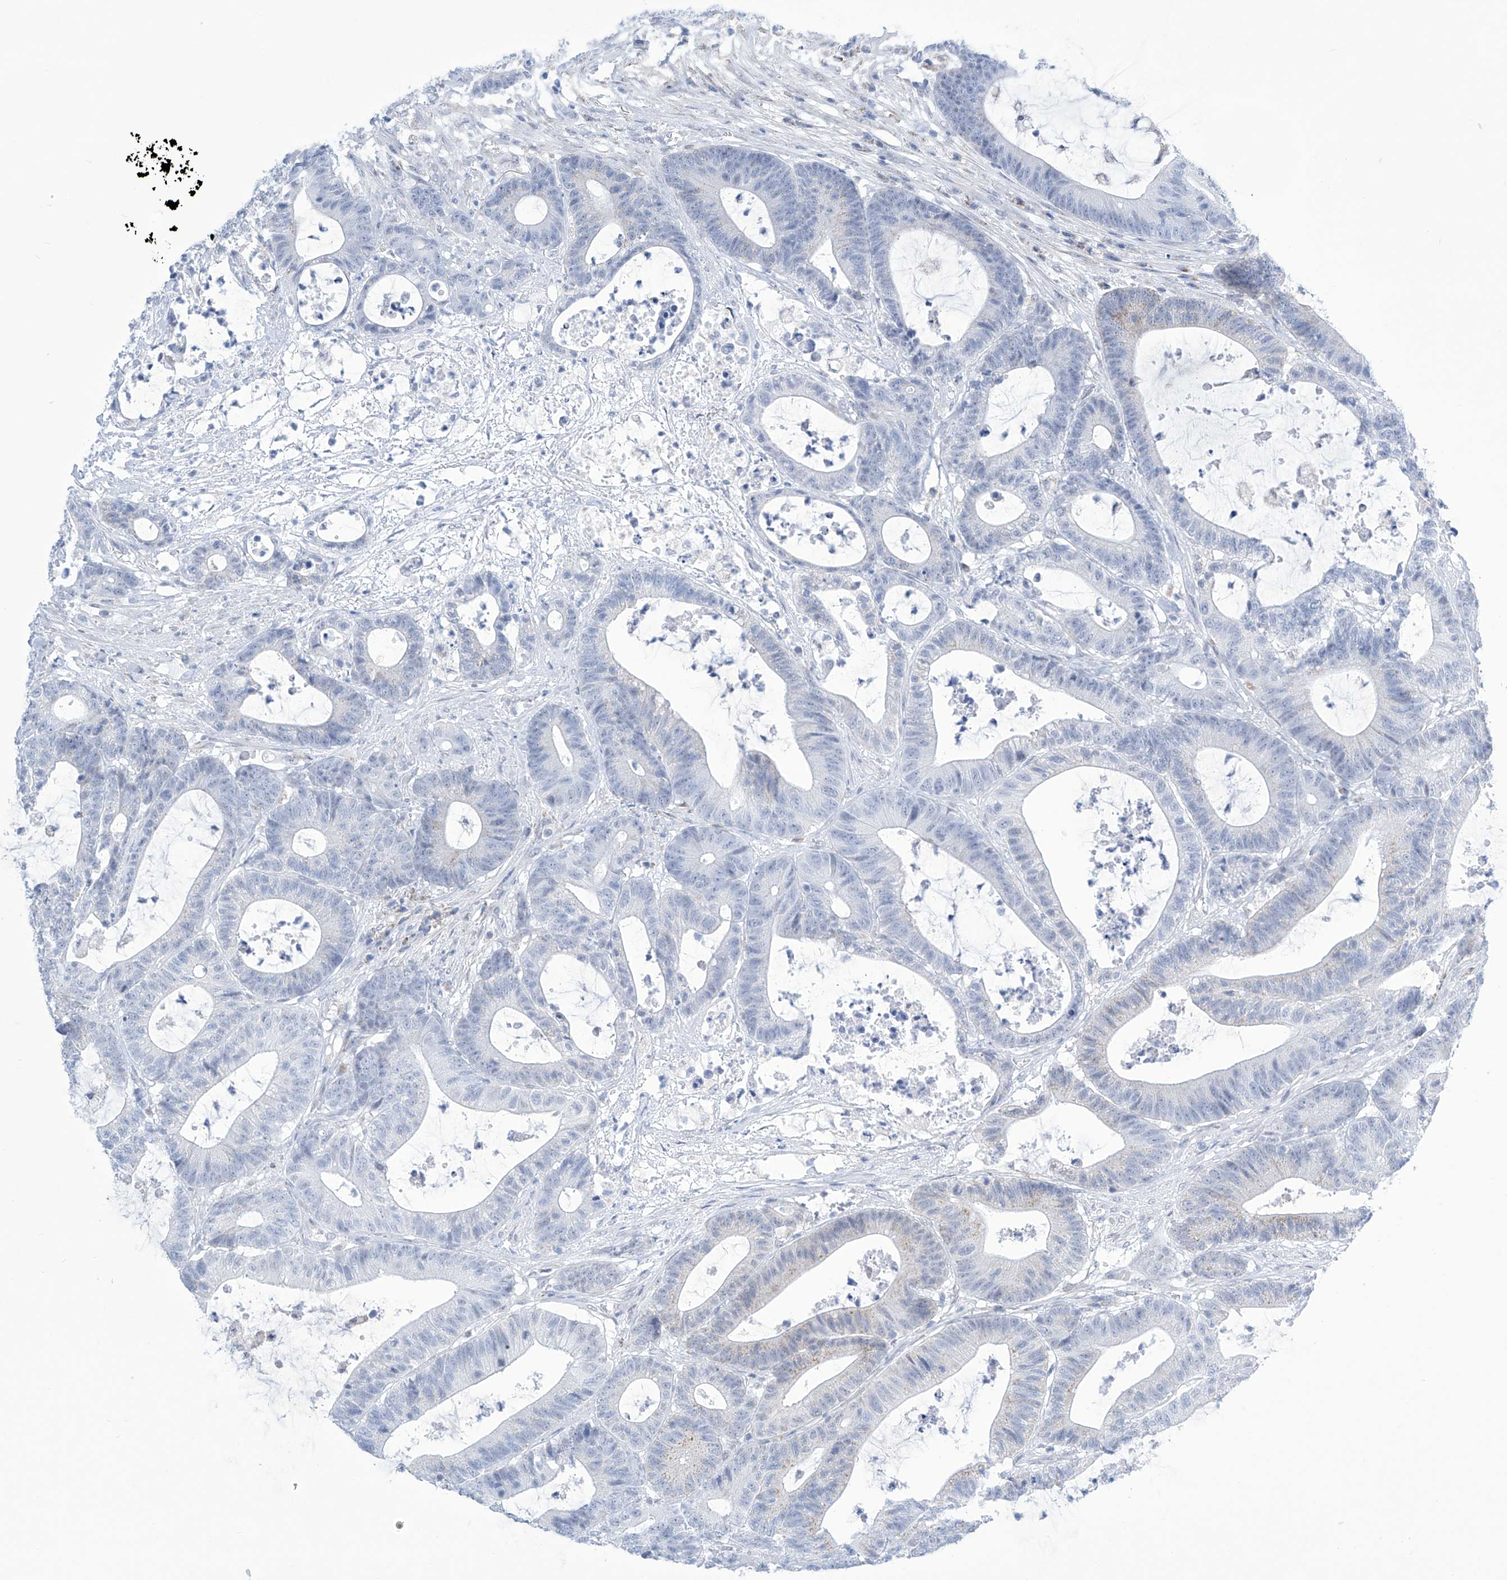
{"staining": {"intensity": "negative", "quantity": "none", "location": "none"}, "tissue": "colorectal cancer", "cell_type": "Tumor cells", "image_type": "cancer", "snomed": [{"axis": "morphology", "description": "Adenocarcinoma, NOS"}, {"axis": "topography", "description": "Colon"}], "caption": "Immunohistochemistry of colorectal adenocarcinoma displays no staining in tumor cells.", "gene": "ALDH6A1", "patient": {"sex": "female", "age": 84}}